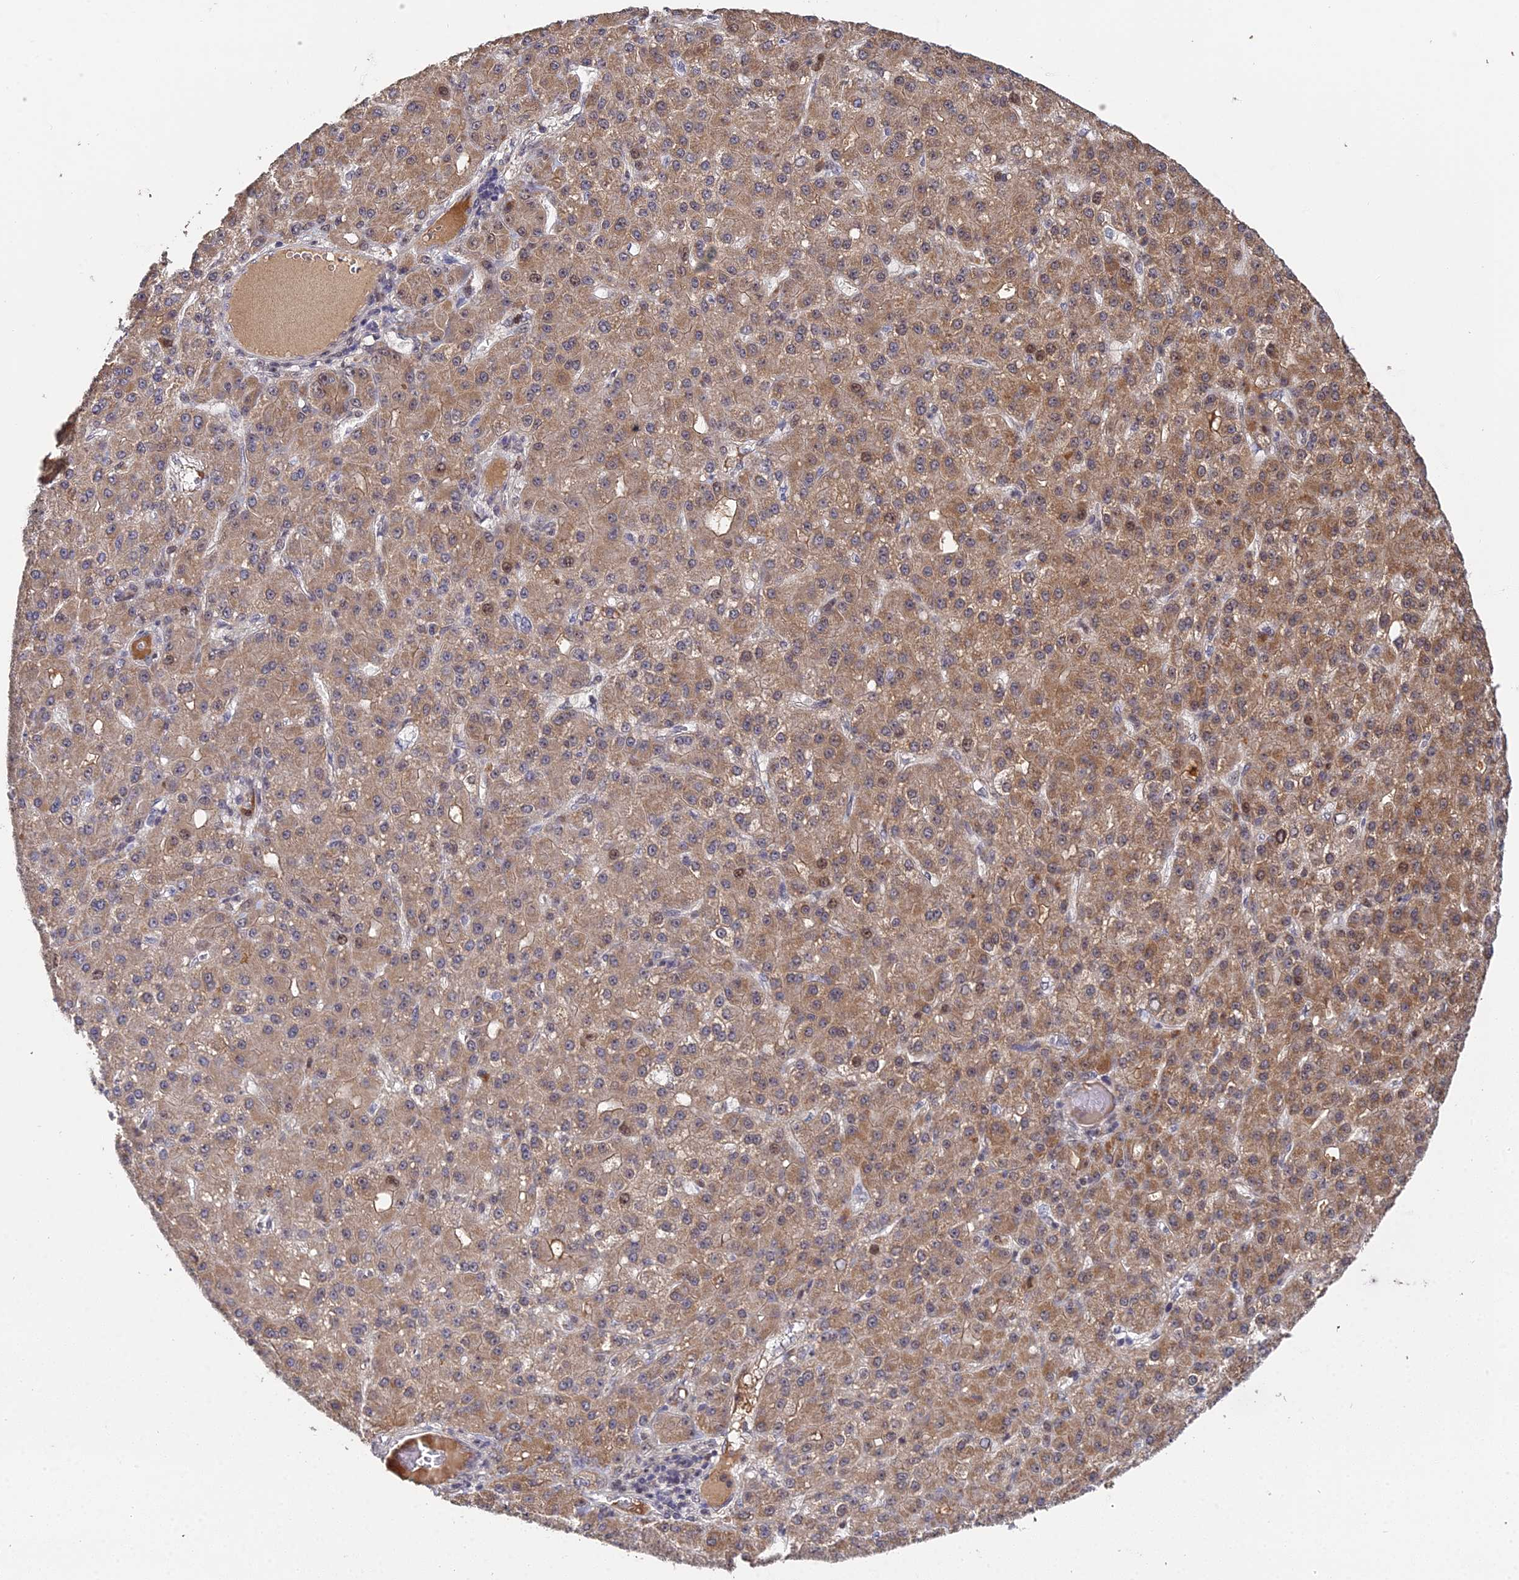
{"staining": {"intensity": "moderate", "quantity": ">75%", "location": "cytoplasmic/membranous,nuclear"}, "tissue": "liver cancer", "cell_type": "Tumor cells", "image_type": "cancer", "snomed": [{"axis": "morphology", "description": "Carcinoma, Hepatocellular, NOS"}, {"axis": "topography", "description": "Liver"}], "caption": "This is an image of immunohistochemistry staining of liver cancer (hepatocellular carcinoma), which shows moderate staining in the cytoplasmic/membranous and nuclear of tumor cells.", "gene": "ERCC5", "patient": {"sex": "male", "age": 67}}